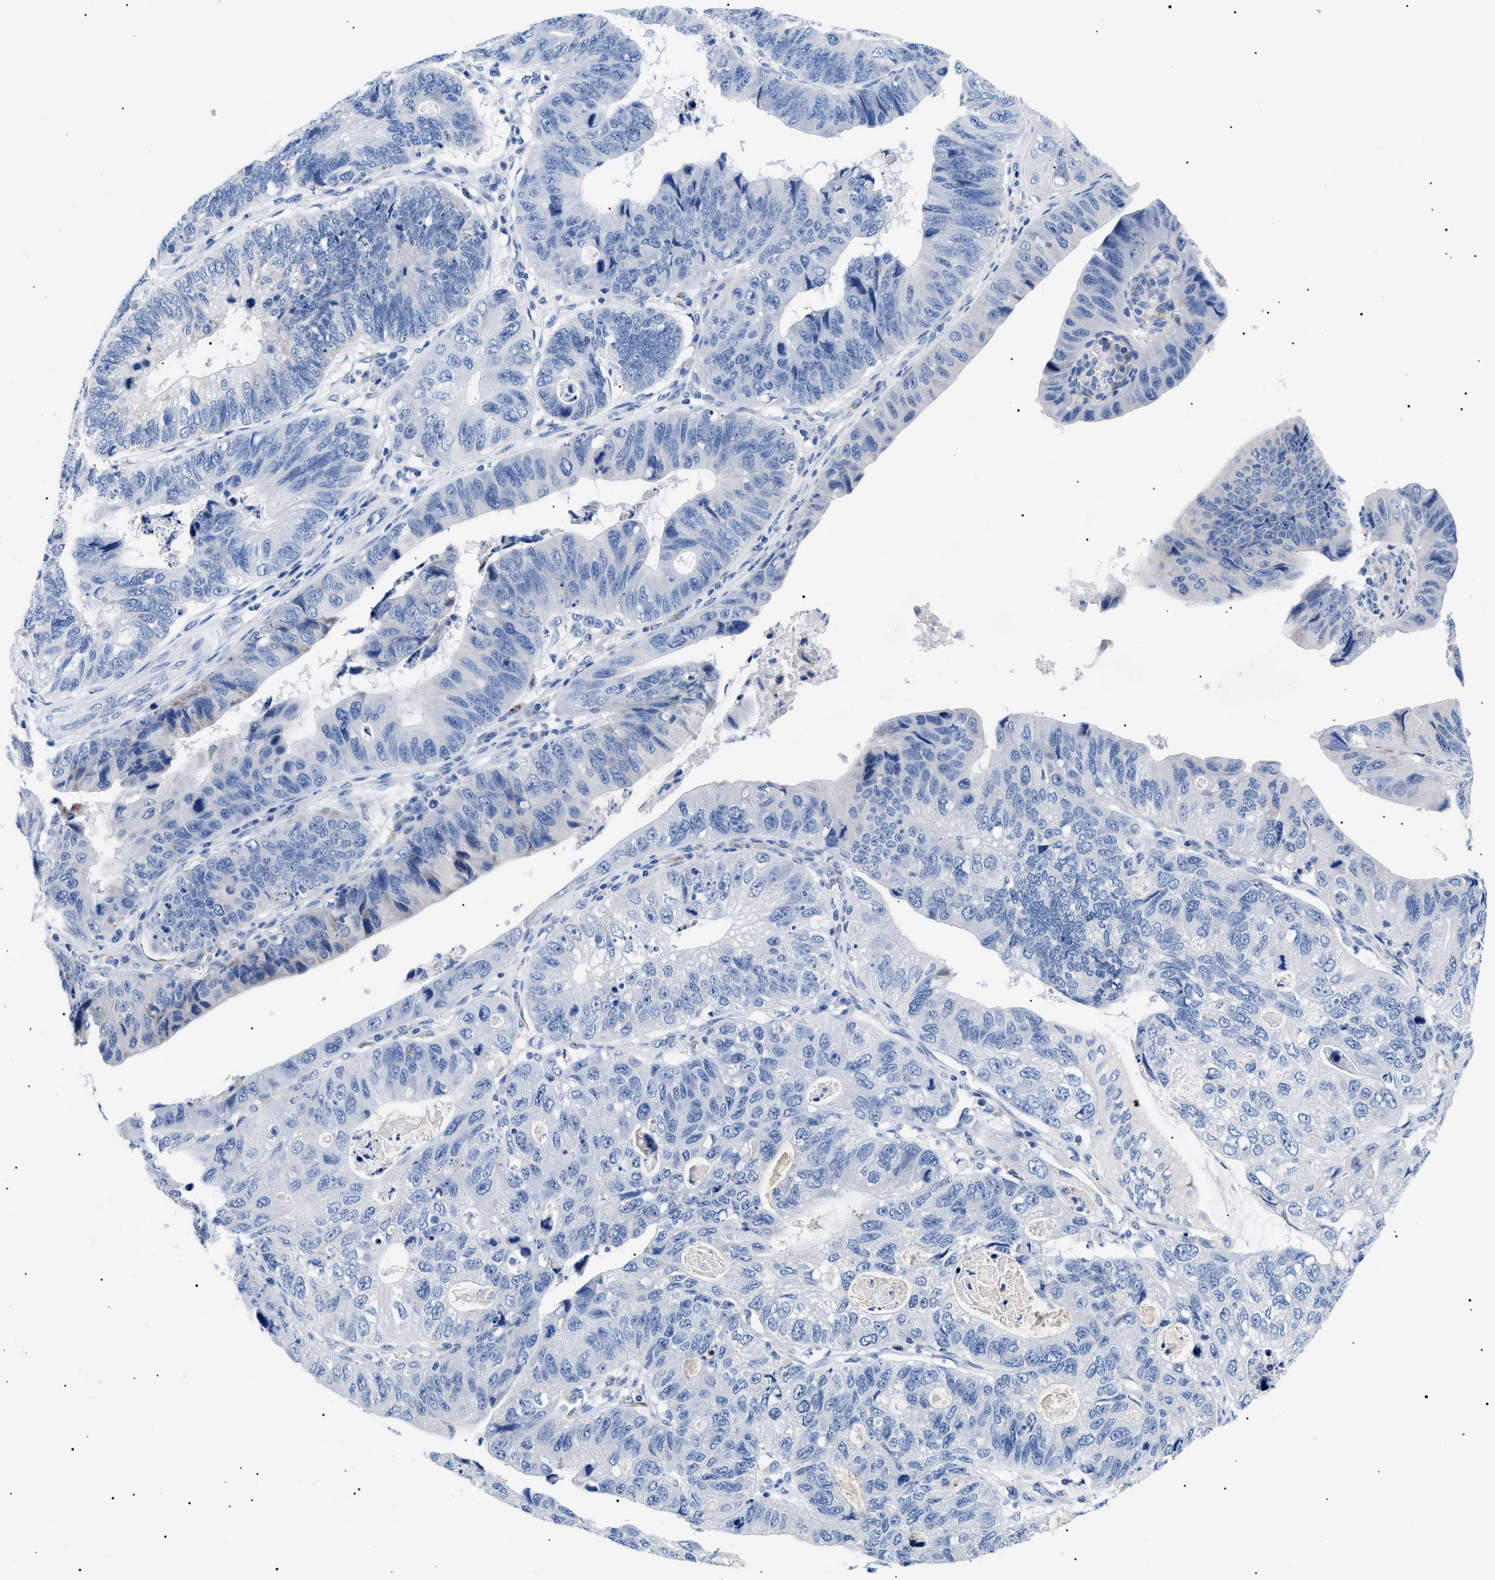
{"staining": {"intensity": "negative", "quantity": "none", "location": "none"}, "tissue": "stomach cancer", "cell_type": "Tumor cells", "image_type": "cancer", "snomed": [{"axis": "morphology", "description": "Adenocarcinoma, NOS"}, {"axis": "topography", "description": "Stomach"}], "caption": "A photomicrograph of human stomach cancer is negative for staining in tumor cells.", "gene": "ACKR1", "patient": {"sex": "male", "age": 59}}